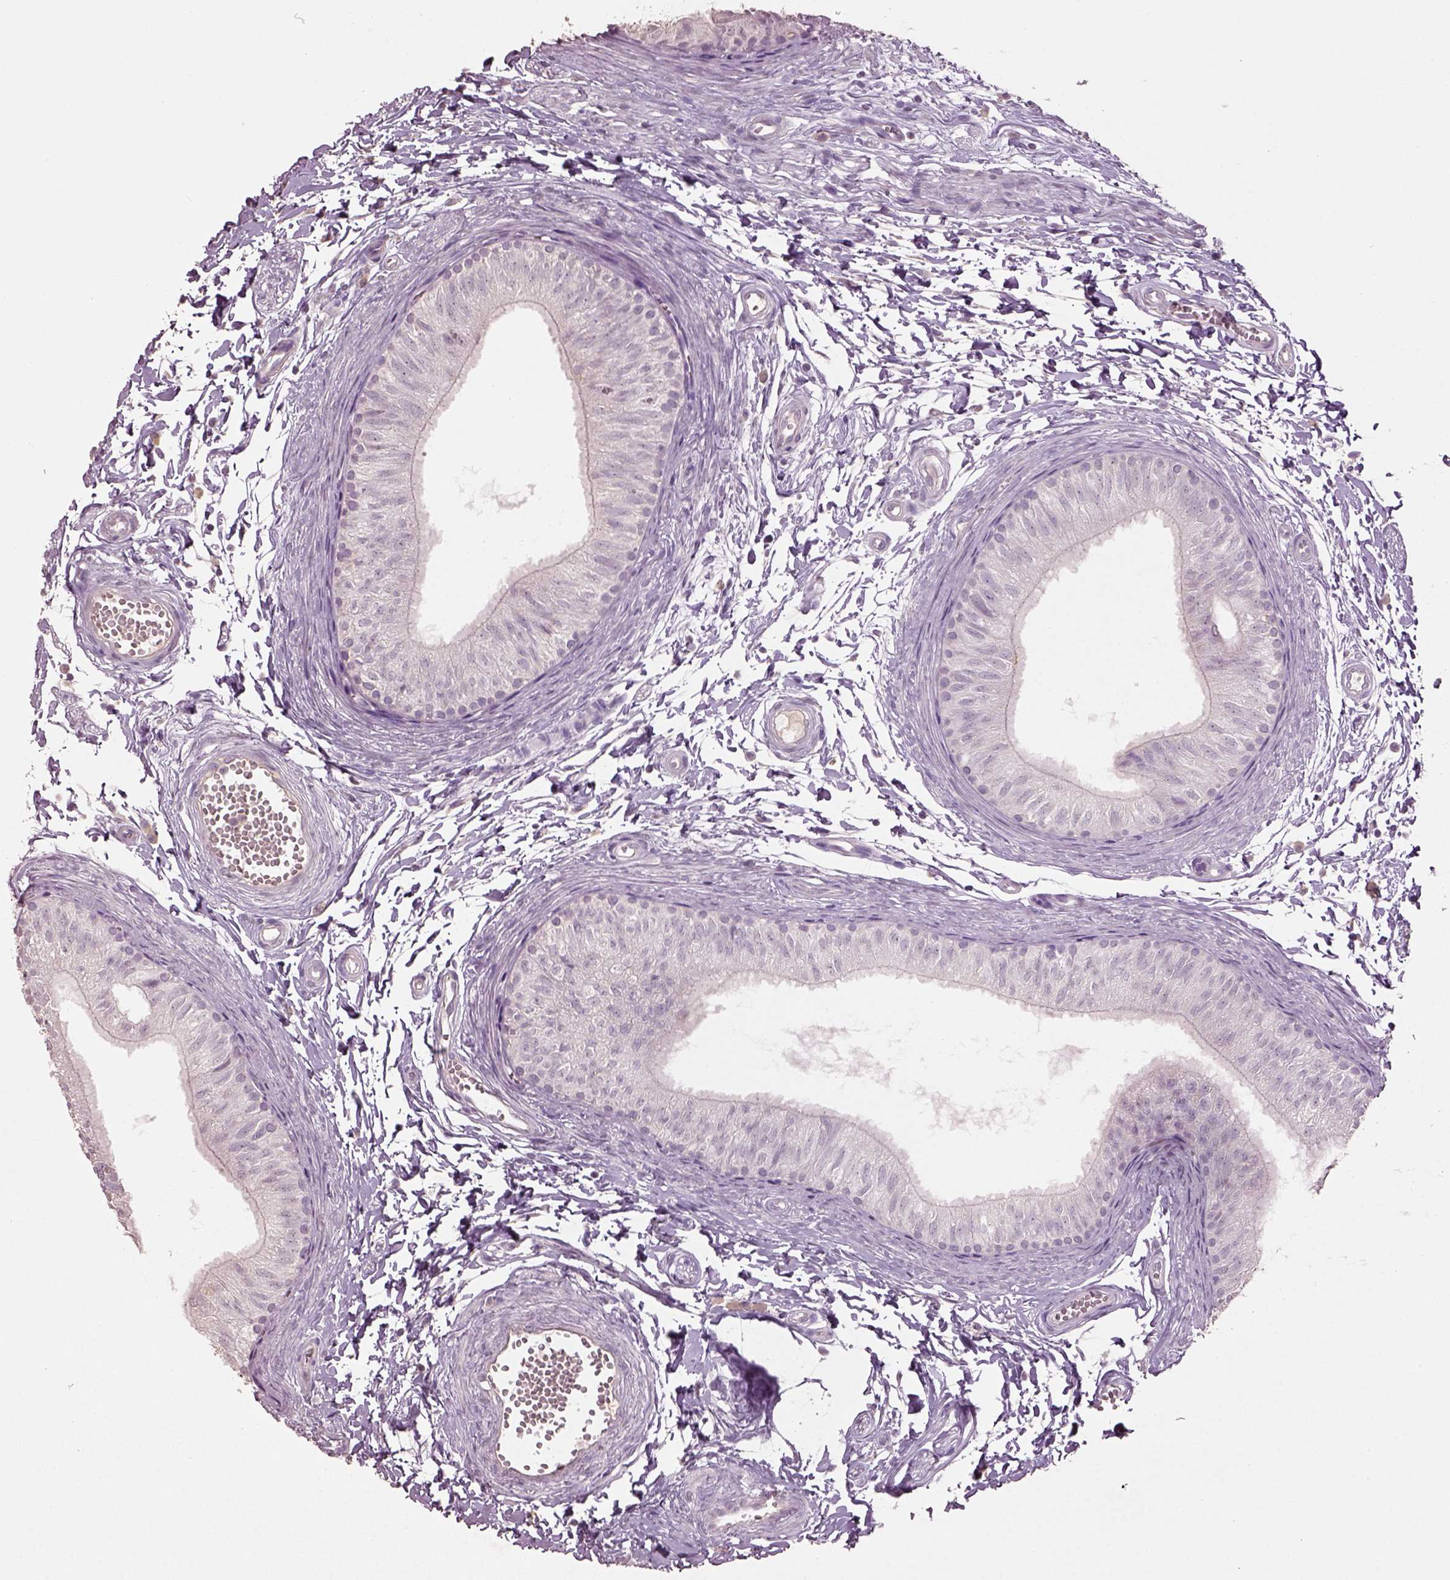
{"staining": {"intensity": "negative", "quantity": "none", "location": "none"}, "tissue": "epididymis", "cell_type": "Glandular cells", "image_type": "normal", "snomed": [{"axis": "morphology", "description": "Normal tissue, NOS"}, {"axis": "topography", "description": "Epididymis"}], "caption": "Immunohistochemical staining of unremarkable epididymis exhibits no significant expression in glandular cells. (Brightfield microscopy of DAB (3,3'-diaminobenzidine) IHC at high magnification).", "gene": "KCNIP3", "patient": {"sex": "male", "age": 22}}